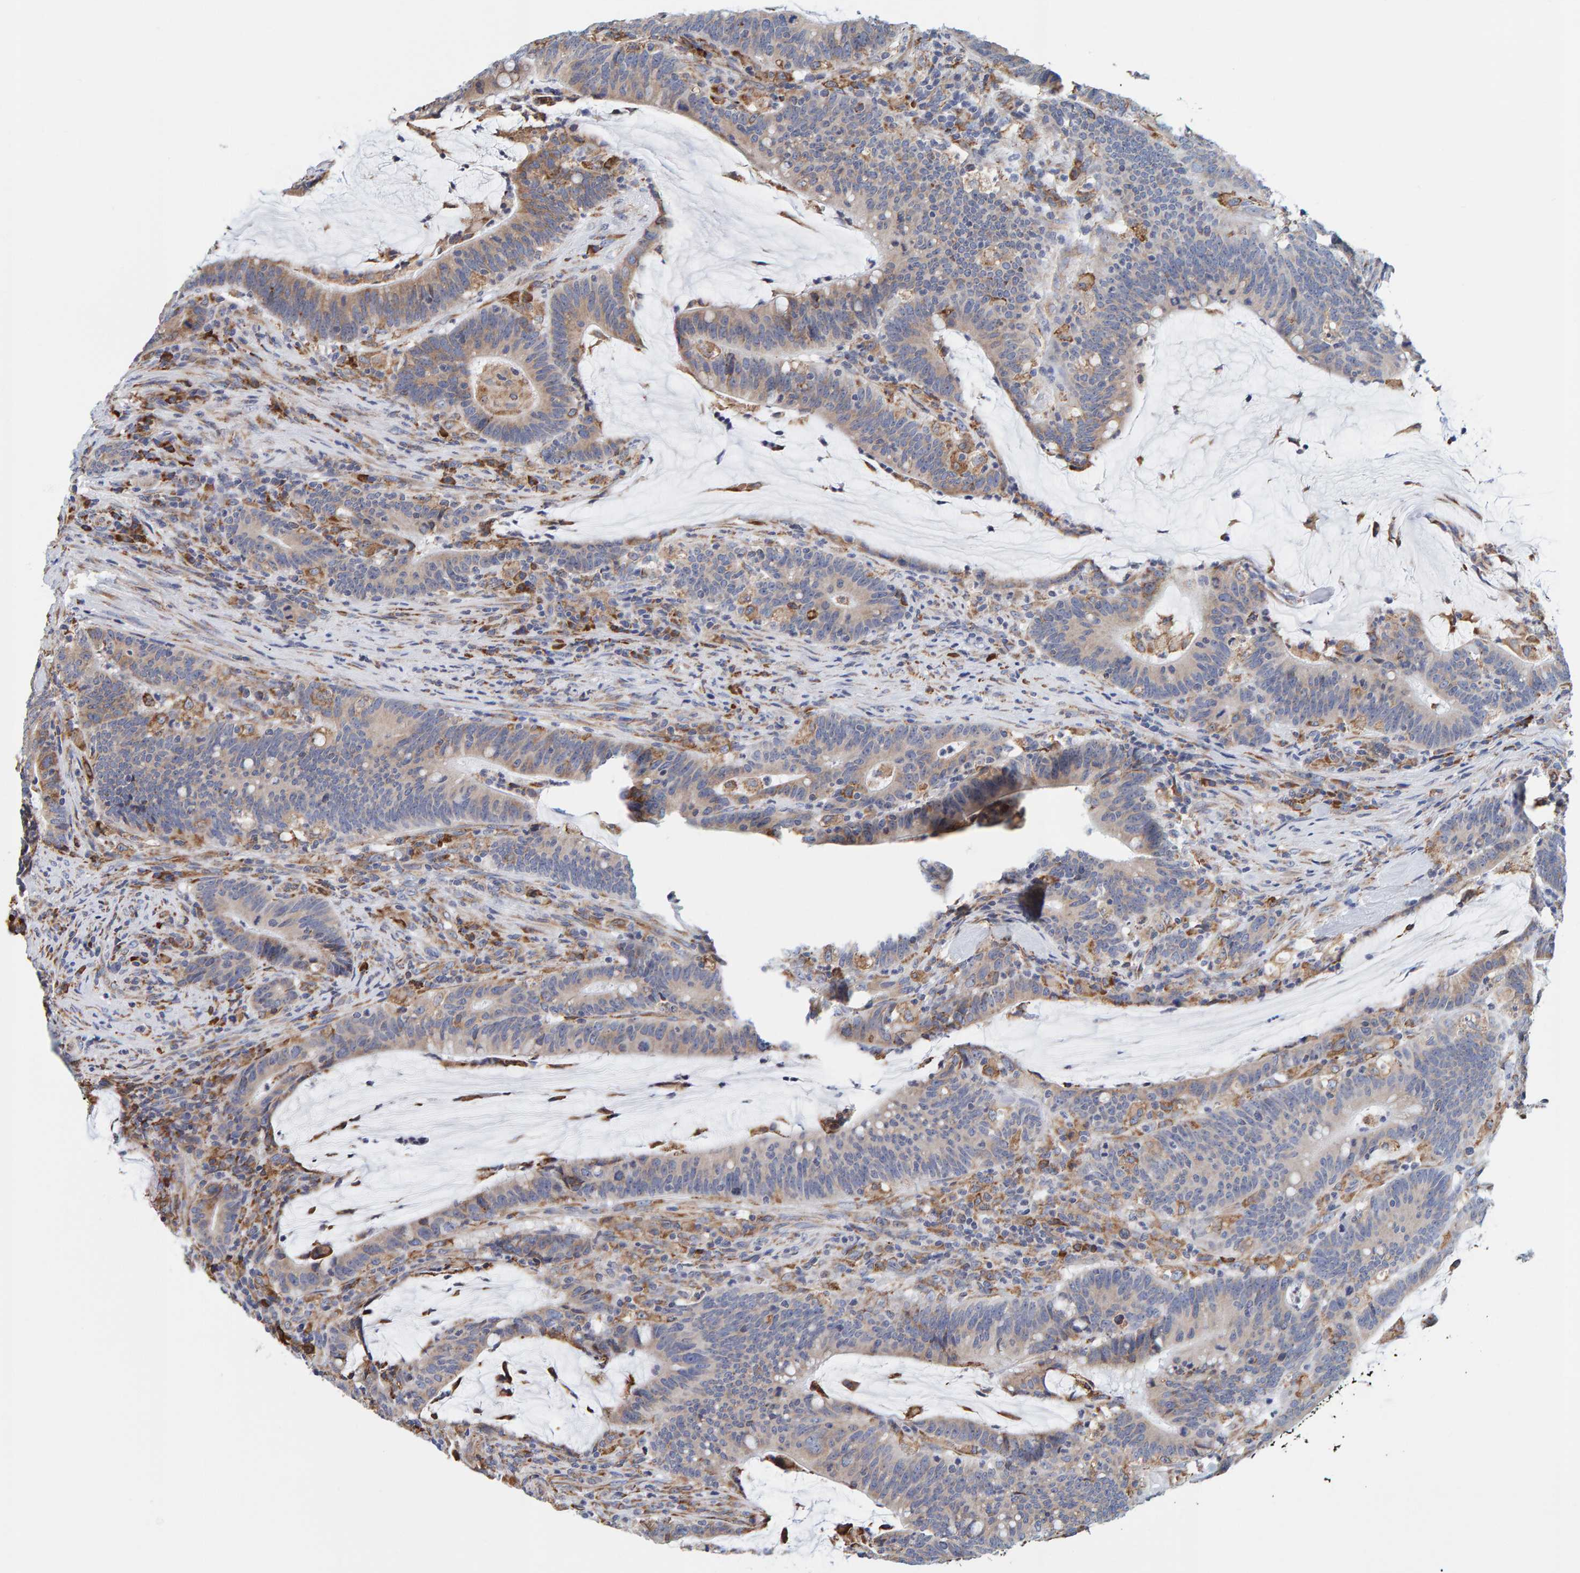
{"staining": {"intensity": "moderate", "quantity": "<25%", "location": "cytoplasmic/membranous"}, "tissue": "colorectal cancer", "cell_type": "Tumor cells", "image_type": "cancer", "snomed": [{"axis": "morphology", "description": "Adenocarcinoma, NOS"}, {"axis": "topography", "description": "Colon"}], "caption": "Colorectal cancer (adenocarcinoma) stained for a protein displays moderate cytoplasmic/membranous positivity in tumor cells.", "gene": "SGPL1", "patient": {"sex": "female", "age": 66}}